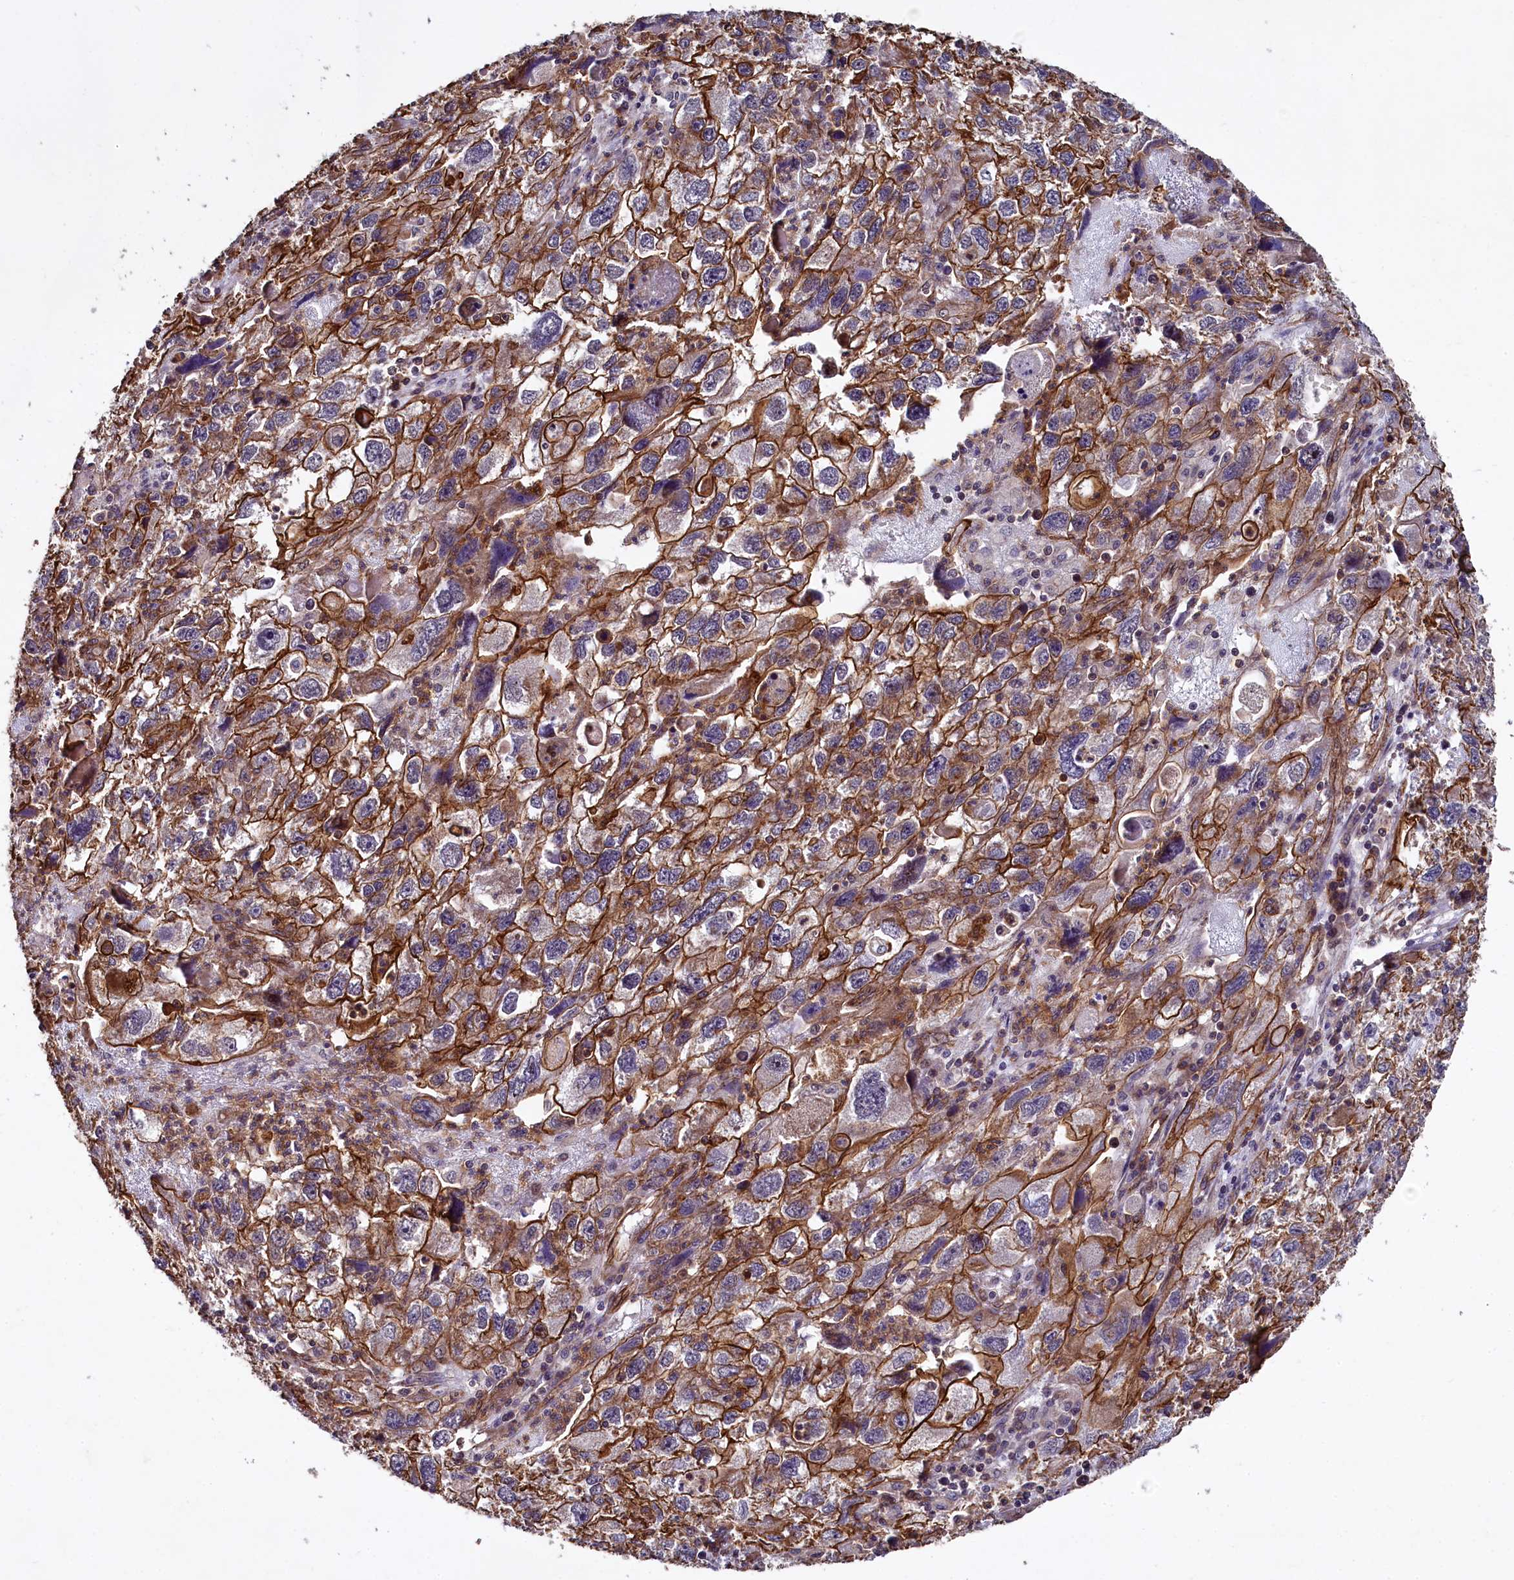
{"staining": {"intensity": "strong", "quantity": ">75%", "location": "cytoplasmic/membranous"}, "tissue": "endometrial cancer", "cell_type": "Tumor cells", "image_type": "cancer", "snomed": [{"axis": "morphology", "description": "Adenocarcinoma, NOS"}, {"axis": "topography", "description": "Endometrium"}], "caption": "Endometrial adenocarcinoma stained with immunohistochemistry (IHC) shows strong cytoplasmic/membranous staining in approximately >75% of tumor cells.", "gene": "SVIP", "patient": {"sex": "female", "age": 49}}